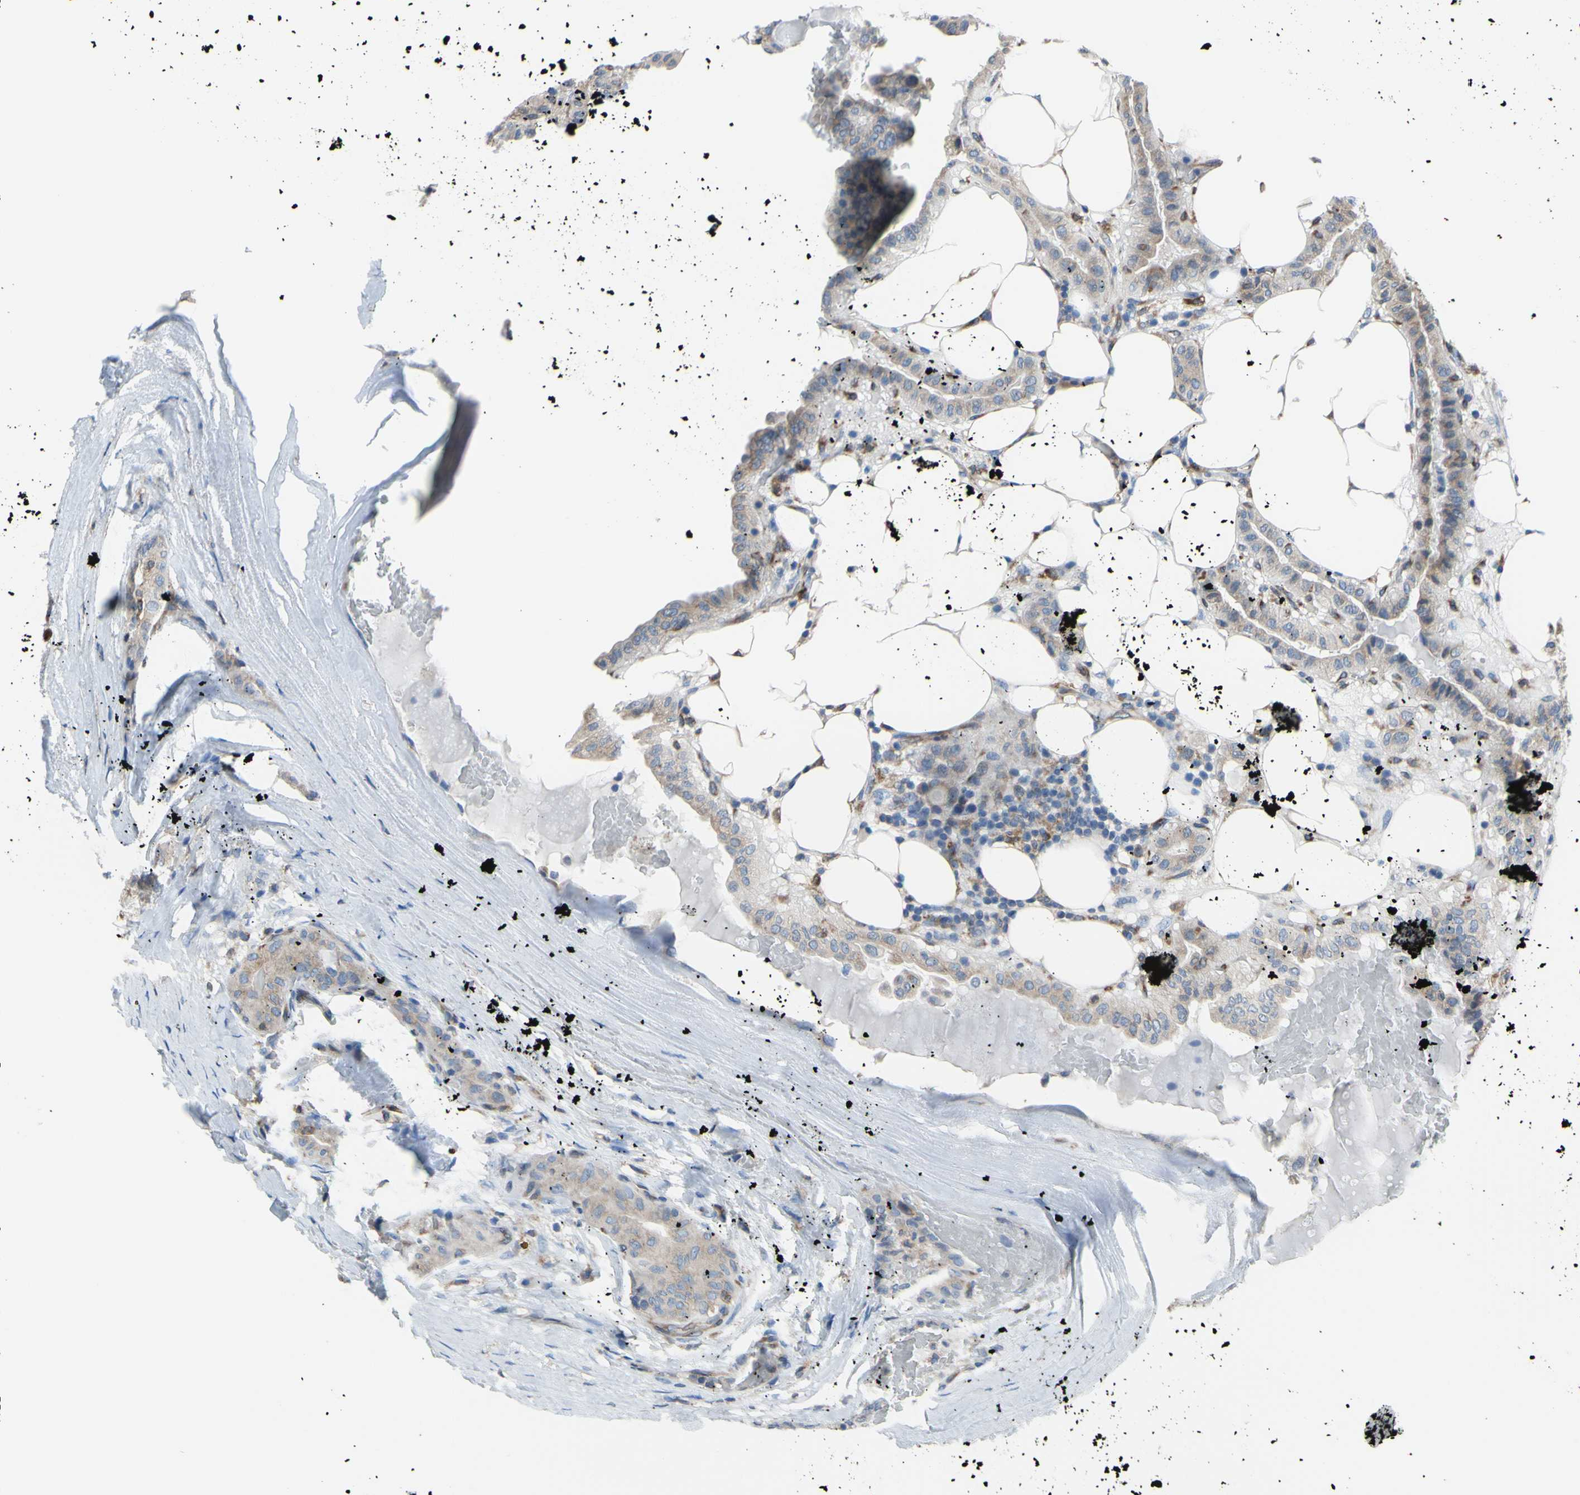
{"staining": {"intensity": "weak", "quantity": "25%-75%", "location": "cytoplasmic/membranous"}, "tissue": "thyroid cancer", "cell_type": "Tumor cells", "image_type": "cancer", "snomed": [{"axis": "morphology", "description": "Papillary adenocarcinoma, NOS"}, {"axis": "topography", "description": "Thyroid gland"}], "caption": "Immunohistochemistry of thyroid cancer (papillary adenocarcinoma) displays low levels of weak cytoplasmic/membranous positivity in approximately 25%-75% of tumor cells.", "gene": "MGST2", "patient": {"sex": "male", "age": 77}}